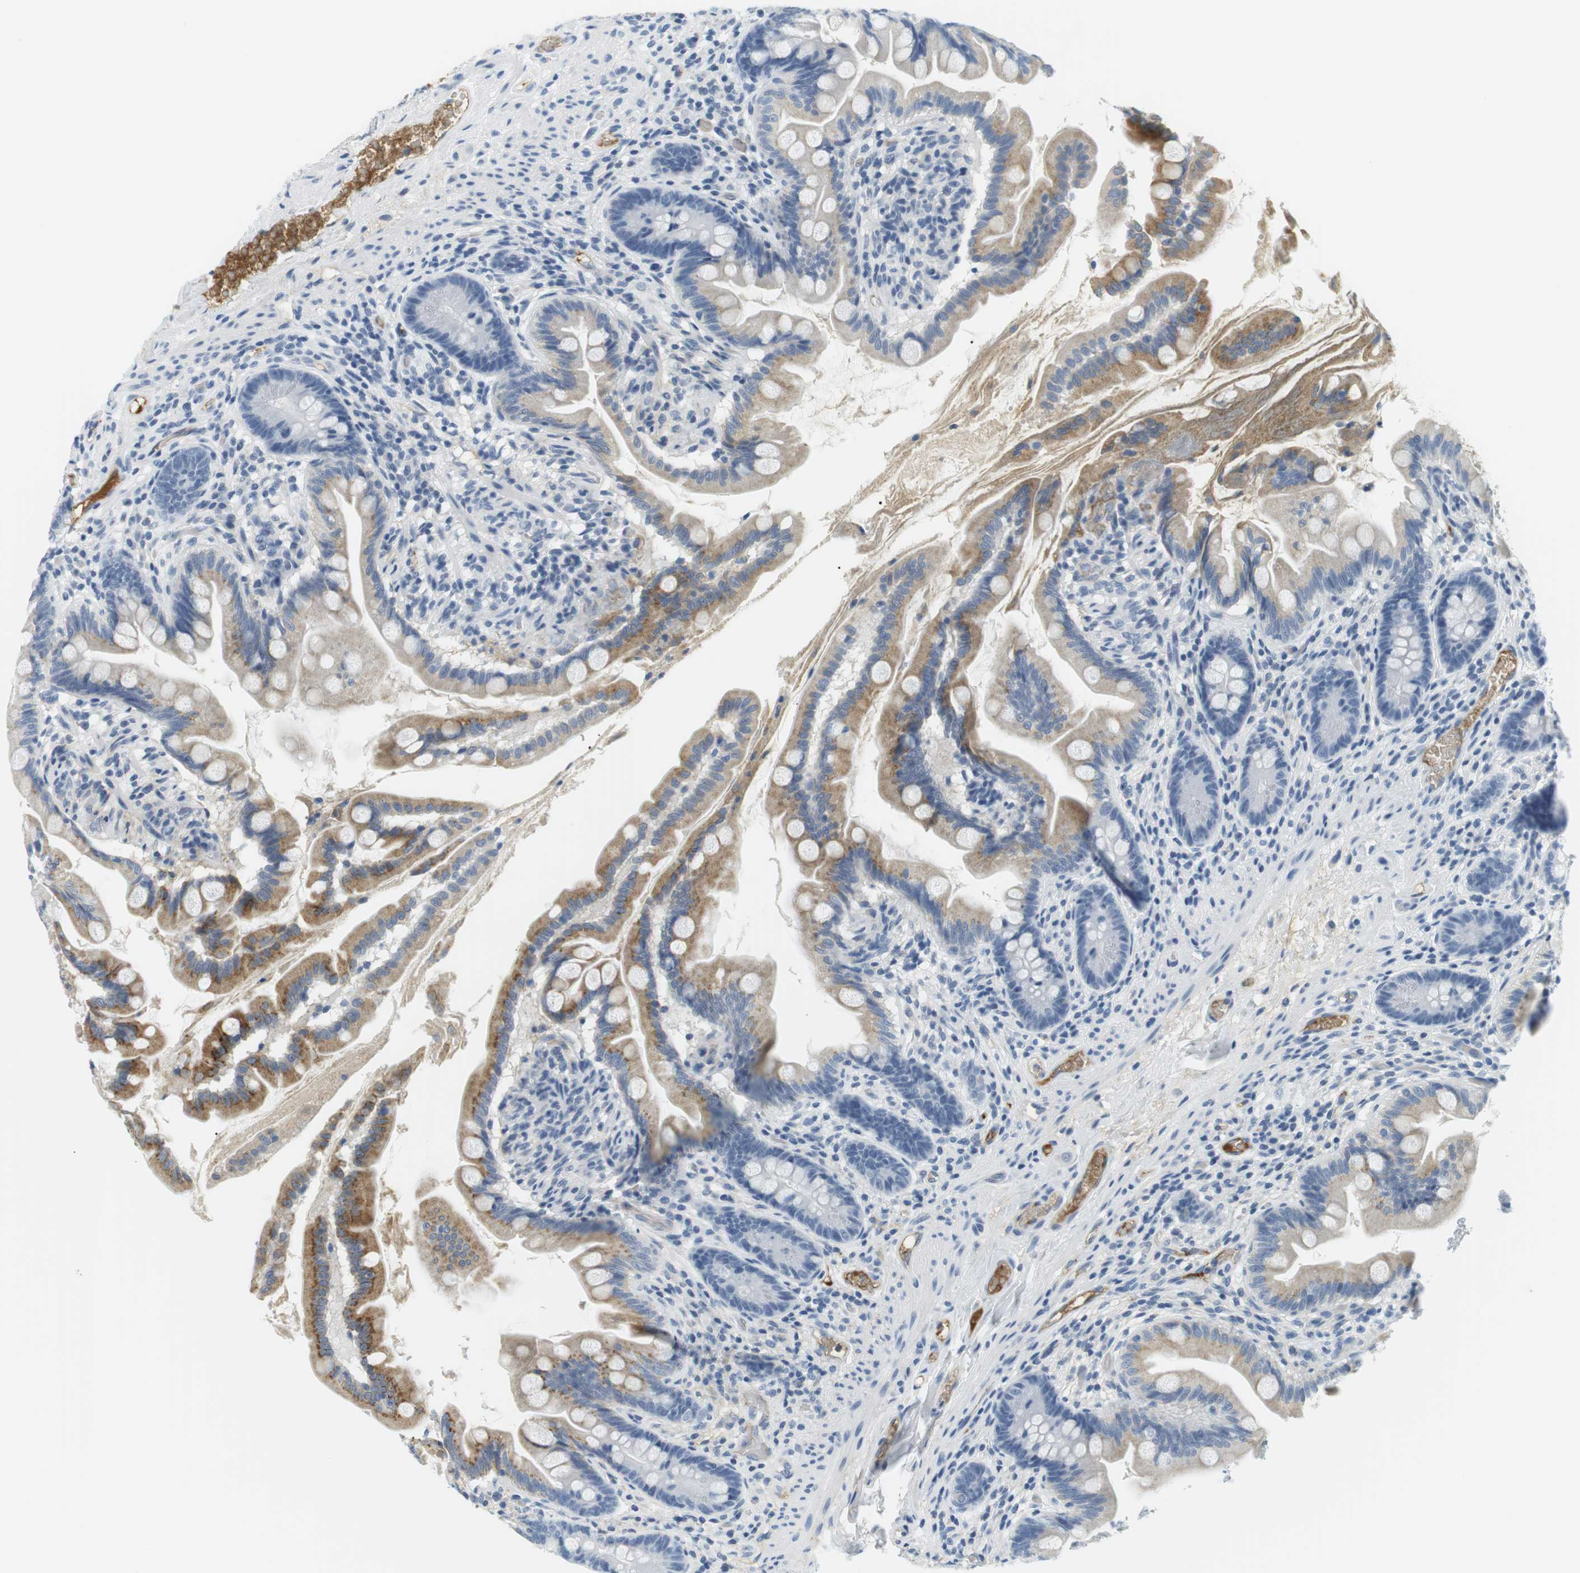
{"staining": {"intensity": "moderate", "quantity": ">75%", "location": "cytoplasmic/membranous"}, "tissue": "small intestine", "cell_type": "Glandular cells", "image_type": "normal", "snomed": [{"axis": "morphology", "description": "Normal tissue, NOS"}, {"axis": "topography", "description": "Small intestine"}], "caption": "Protein expression analysis of unremarkable small intestine demonstrates moderate cytoplasmic/membranous staining in about >75% of glandular cells. Using DAB (3,3'-diaminobenzidine) (brown) and hematoxylin (blue) stains, captured at high magnification using brightfield microscopy.", "gene": "APOB", "patient": {"sex": "female", "age": 56}}